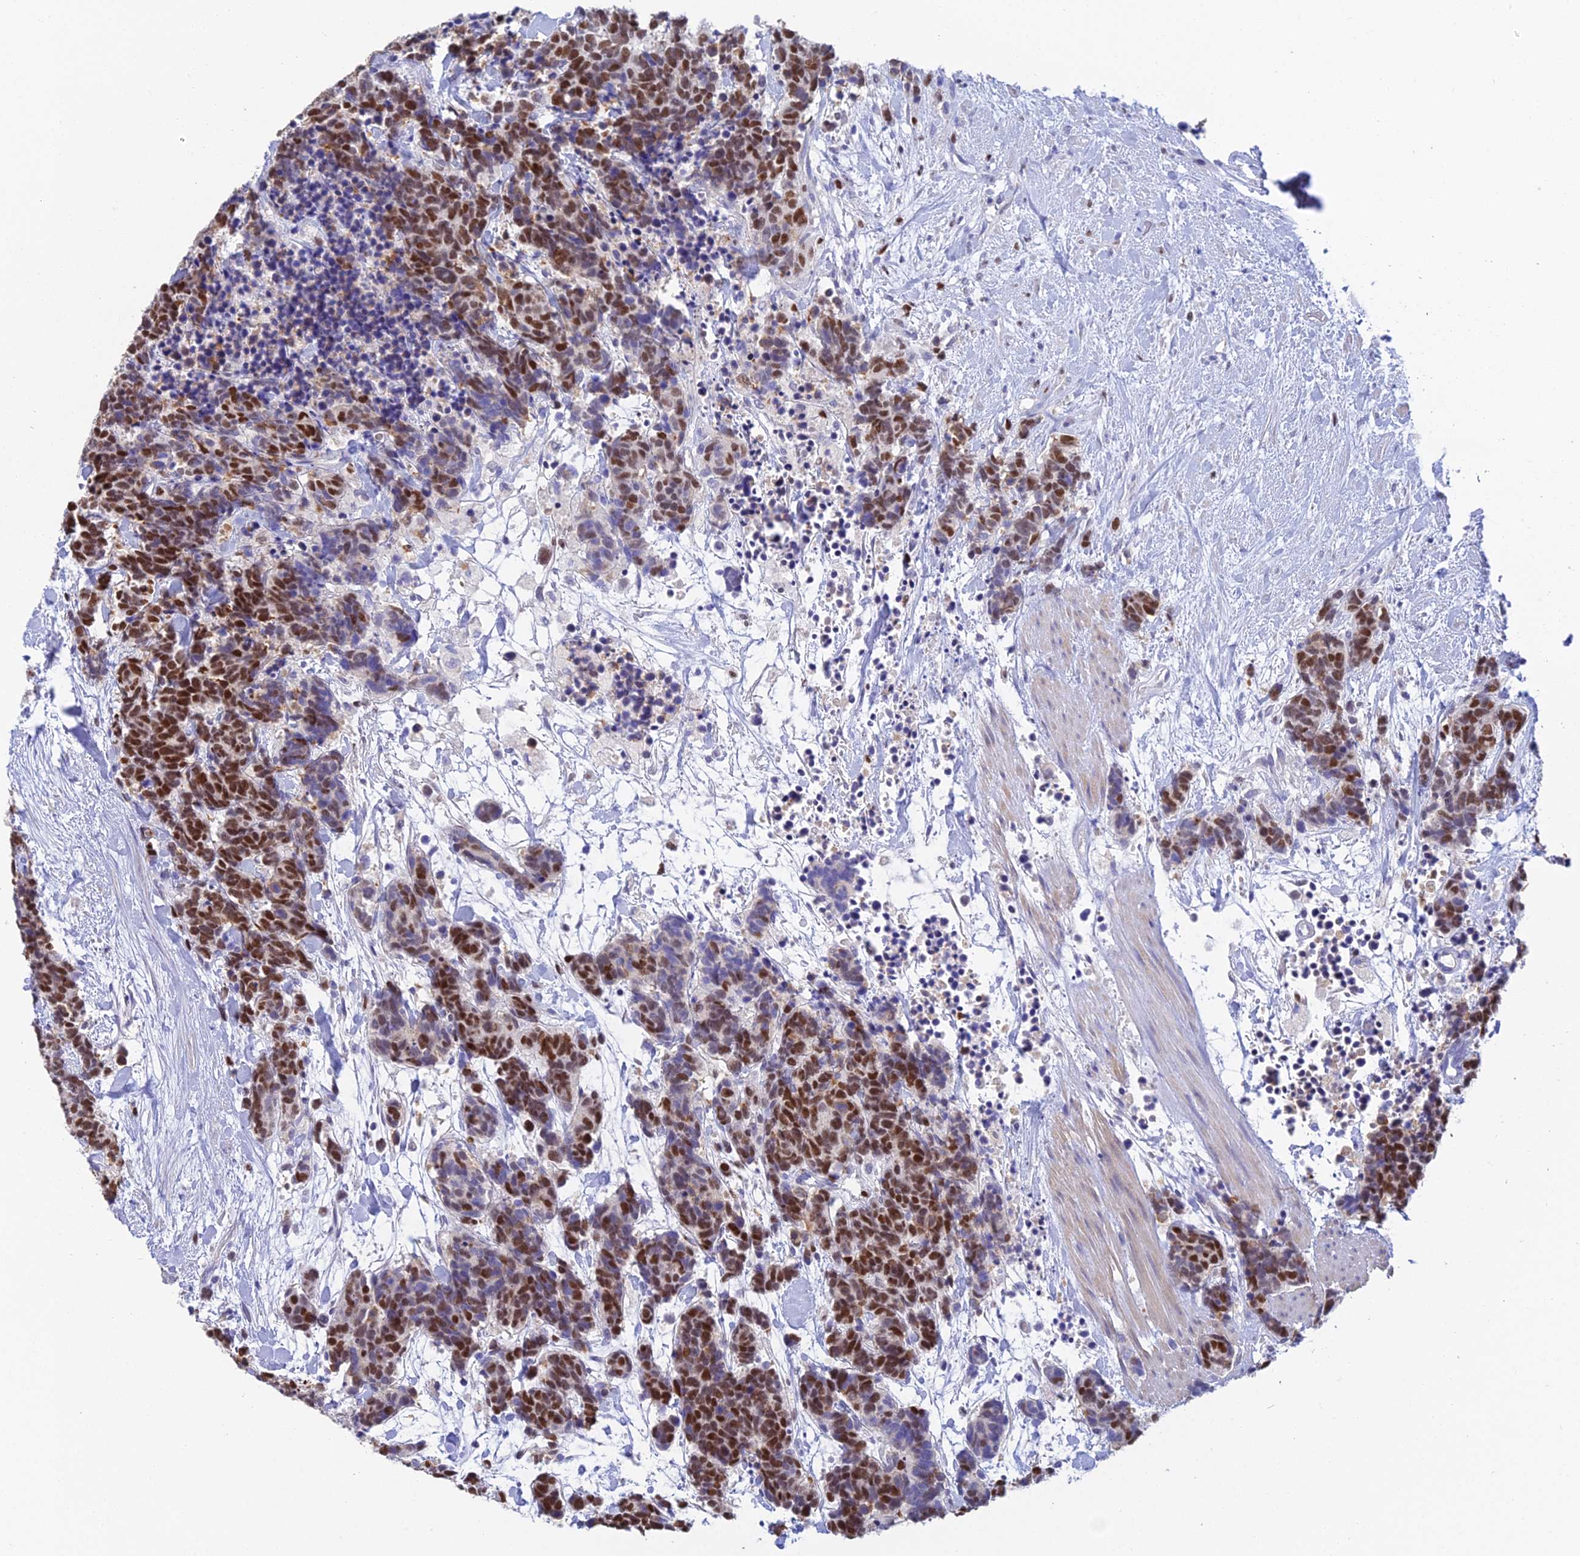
{"staining": {"intensity": "strong", "quantity": "25%-75%", "location": "nuclear"}, "tissue": "carcinoid", "cell_type": "Tumor cells", "image_type": "cancer", "snomed": [{"axis": "morphology", "description": "Carcinoma, NOS"}, {"axis": "morphology", "description": "Carcinoid, malignant, NOS"}, {"axis": "topography", "description": "Prostate"}], "caption": "Immunohistochemical staining of carcinoma shows strong nuclear protein staining in approximately 25%-75% of tumor cells.", "gene": "MCM2", "patient": {"sex": "male", "age": 57}}